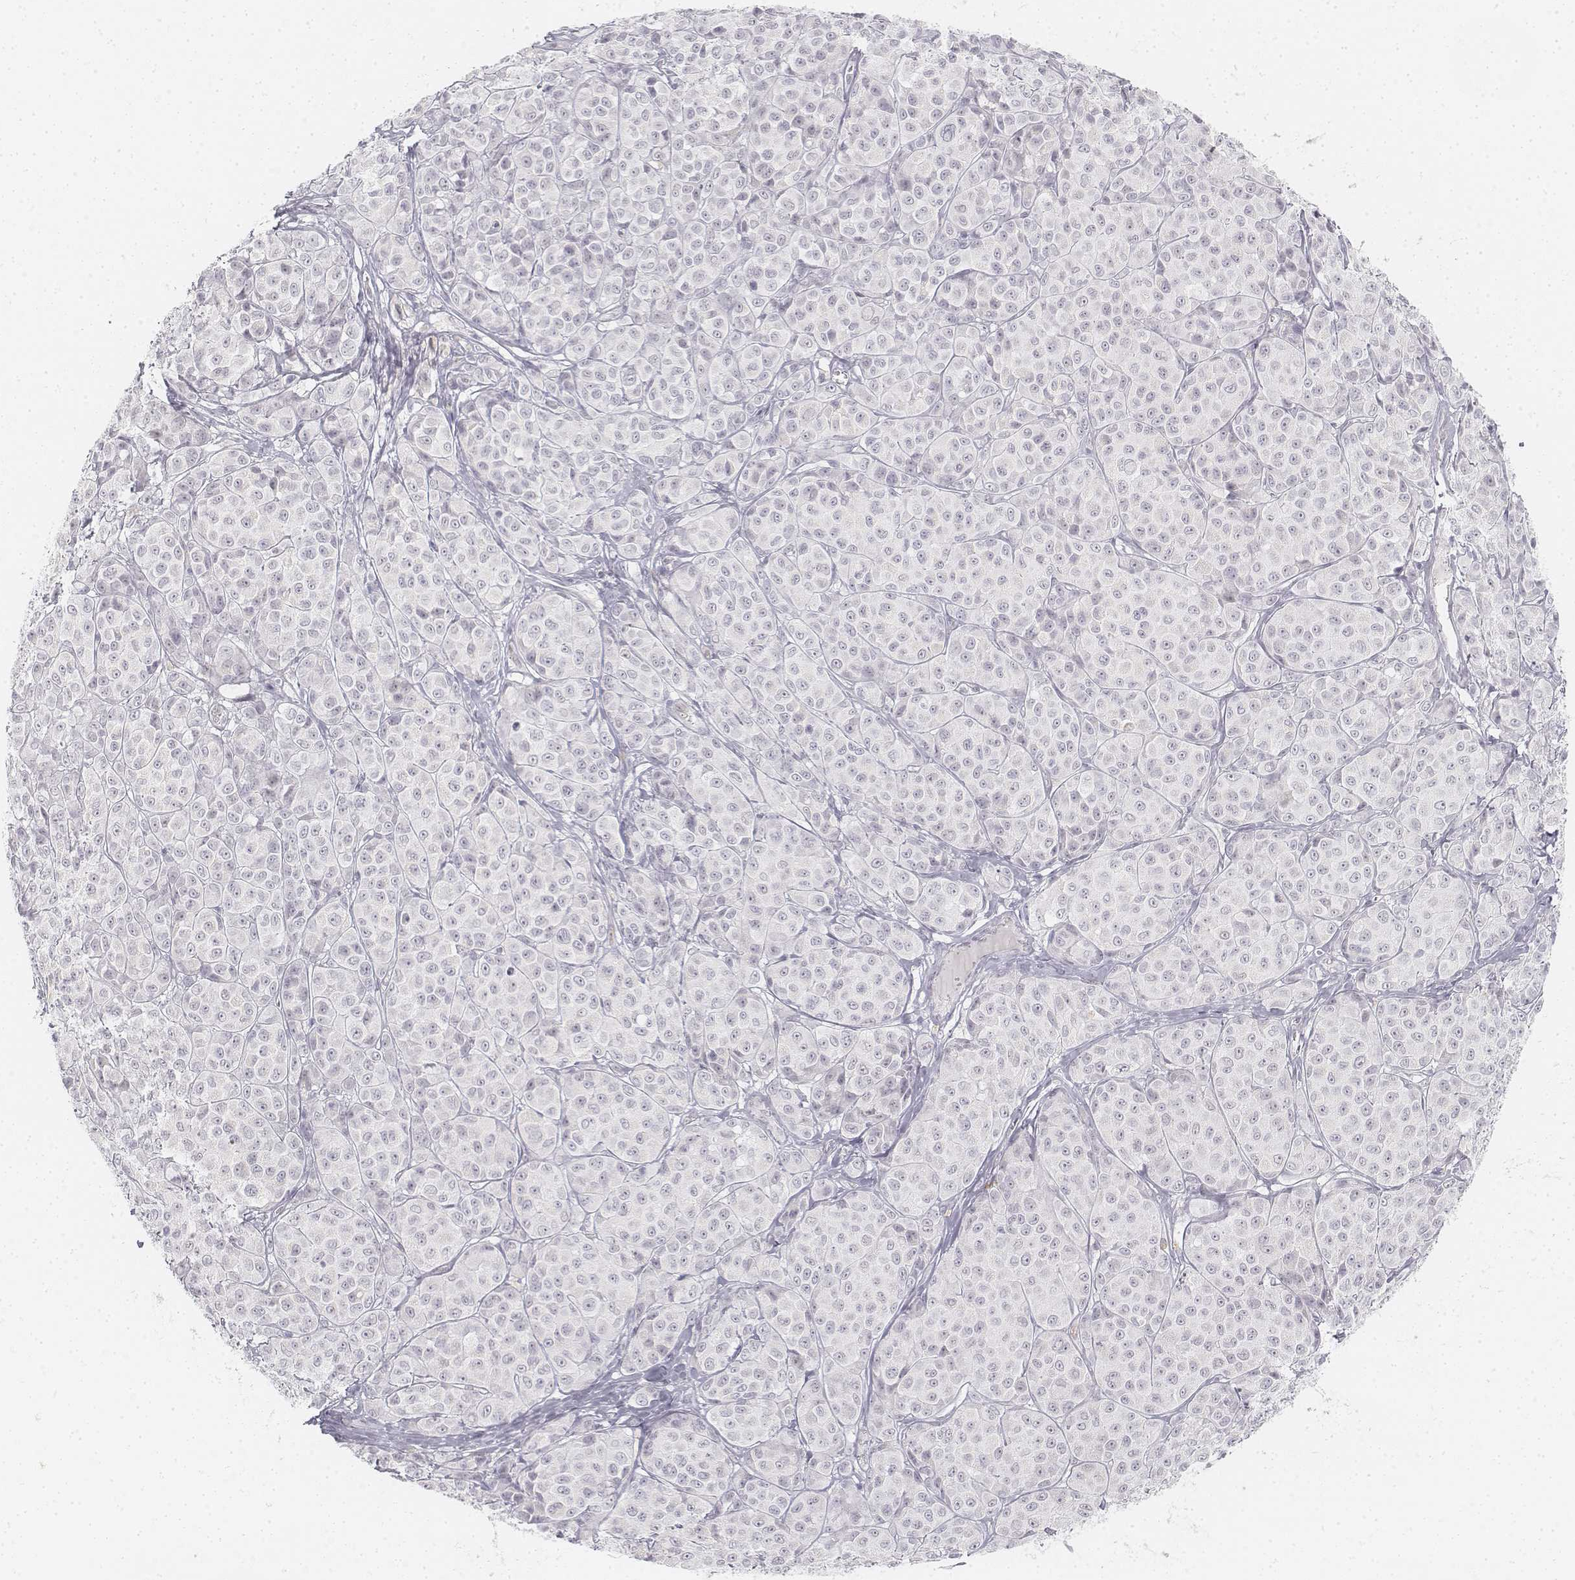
{"staining": {"intensity": "negative", "quantity": "none", "location": "none"}, "tissue": "melanoma", "cell_type": "Tumor cells", "image_type": "cancer", "snomed": [{"axis": "morphology", "description": "Malignant melanoma, NOS"}, {"axis": "topography", "description": "Skin"}], "caption": "High magnification brightfield microscopy of malignant melanoma stained with DAB (brown) and counterstained with hematoxylin (blue): tumor cells show no significant staining.", "gene": "KRTAP2-1", "patient": {"sex": "male", "age": 89}}